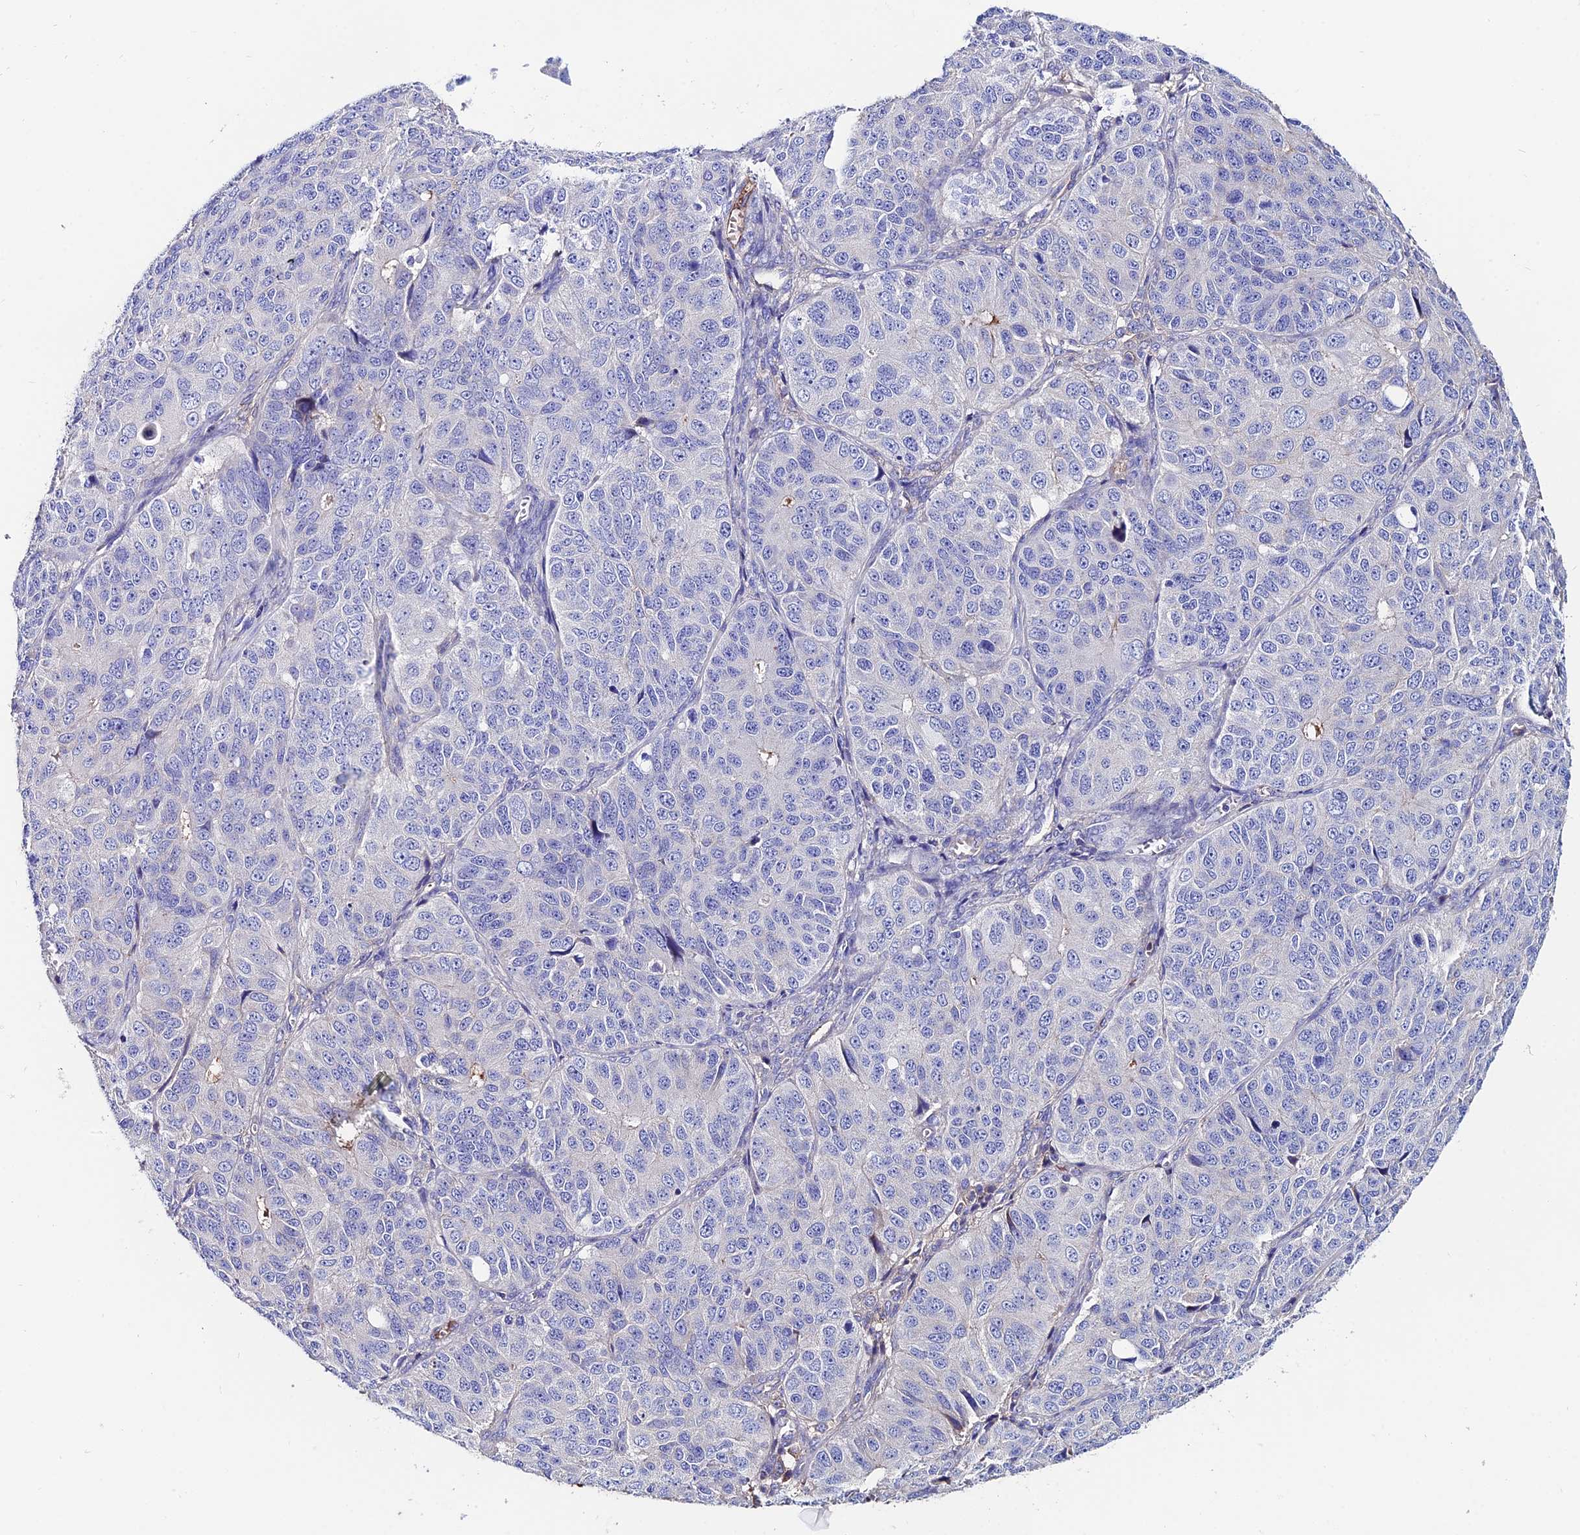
{"staining": {"intensity": "negative", "quantity": "none", "location": "none"}, "tissue": "ovarian cancer", "cell_type": "Tumor cells", "image_type": "cancer", "snomed": [{"axis": "morphology", "description": "Carcinoma, endometroid"}, {"axis": "topography", "description": "Ovary"}], "caption": "Immunohistochemical staining of human endometroid carcinoma (ovarian) displays no significant staining in tumor cells.", "gene": "SLC25A16", "patient": {"sex": "female", "age": 51}}